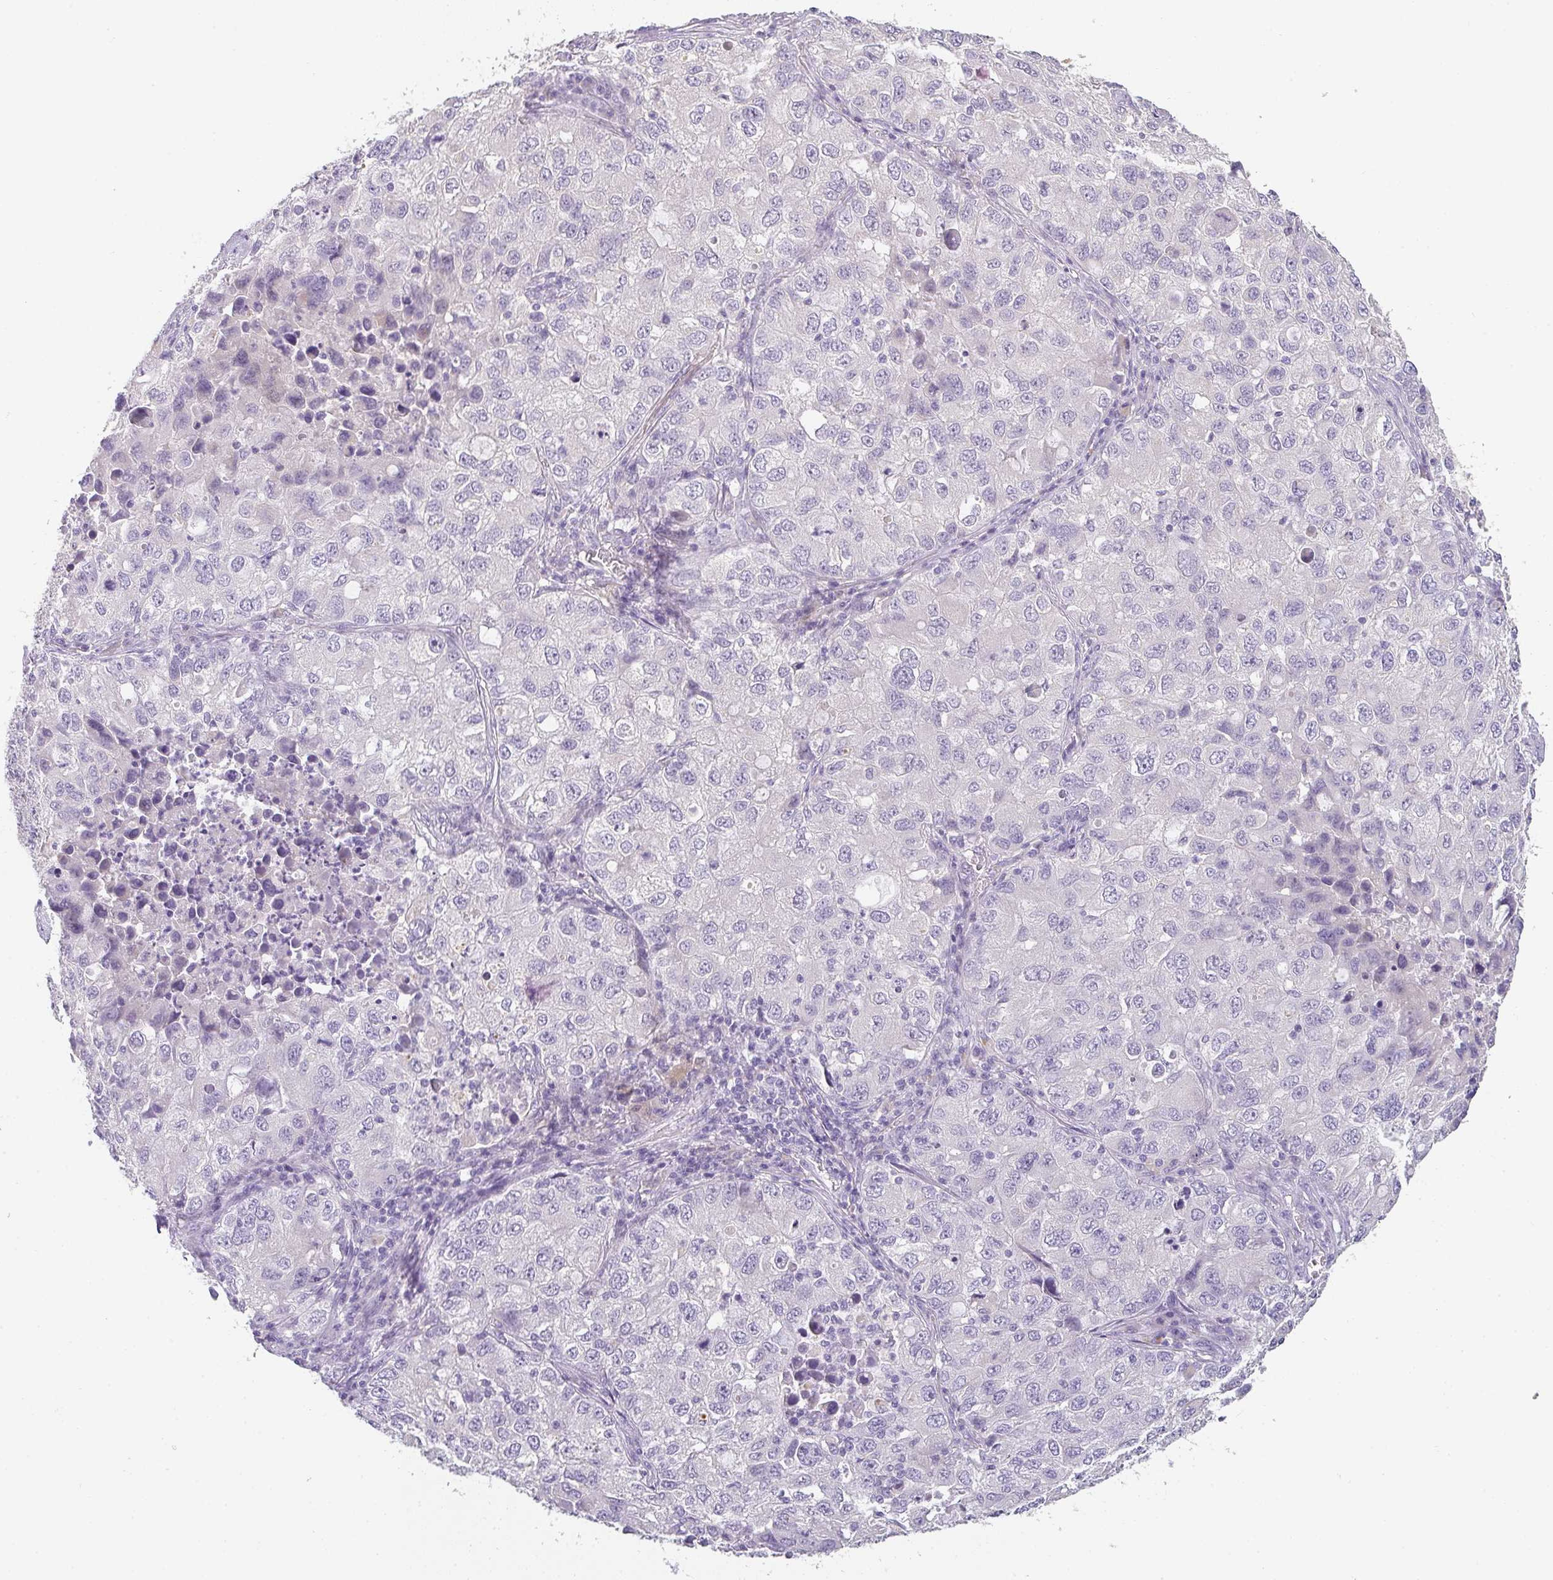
{"staining": {"intensity": "negative", "quantity": "none", "location": "none"}, "tissue": "lung cancer", "cell_type": "Tumor cells", "image_type": "cancer", "snomed": [{"axis": "morphology", "description": "Normal morphology"}, {"axis": "morphology", "description": "Adenocarcinoma, NOS"}, {"axis": "topography", "description": "Lymph node"}, {"axis": "topography", "description": "Lung"}], "caption": "An immunohistochemistry micrograph of lung cancer (adenocarcinoma) is shown. There is no staining in tumor cells of lung cancer (adenocarcinoma).", "gene": "C1QTNF8", "patient": {"sex": "female", "age": 51}}